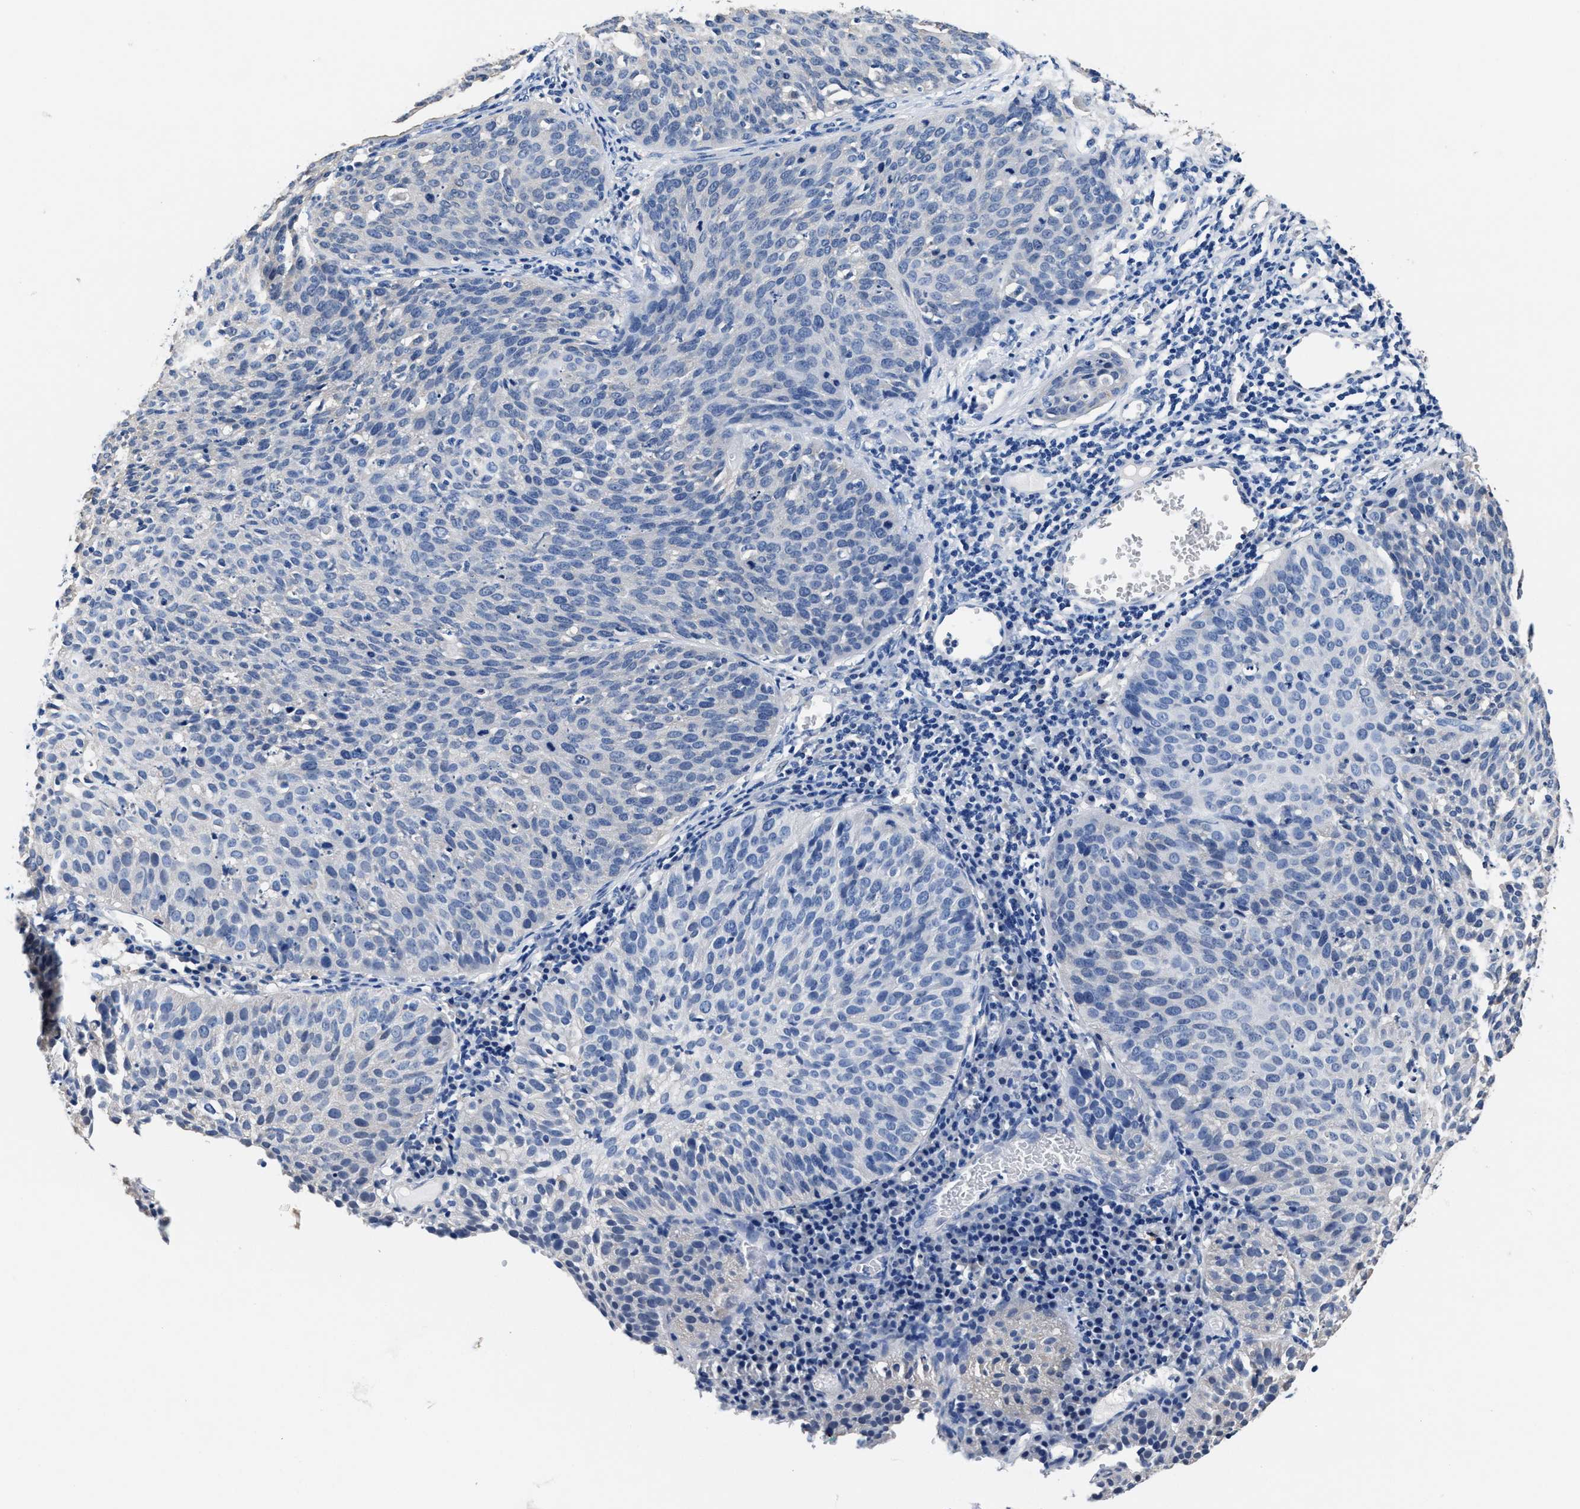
{"staining": {"intensity": "negative", "quantity": "none", "location": "none"}, "tissue": "cervical cancer", "cell_type": "Tumor cells", "image_type": "cancer", "snomed": [{"axis": "morphology", "description": "Squamous cell carcinoma, NOS"}, {"axis": "topography", "description": "Cervix"}], "caption": "A high-resolution photomicrograph shows immunohistochemistry staining of cervical cancer, which exhibits no significant expression in tumor cells.", "gene": "GSTM1", "patient": {"sex": "female", "age": 38}}